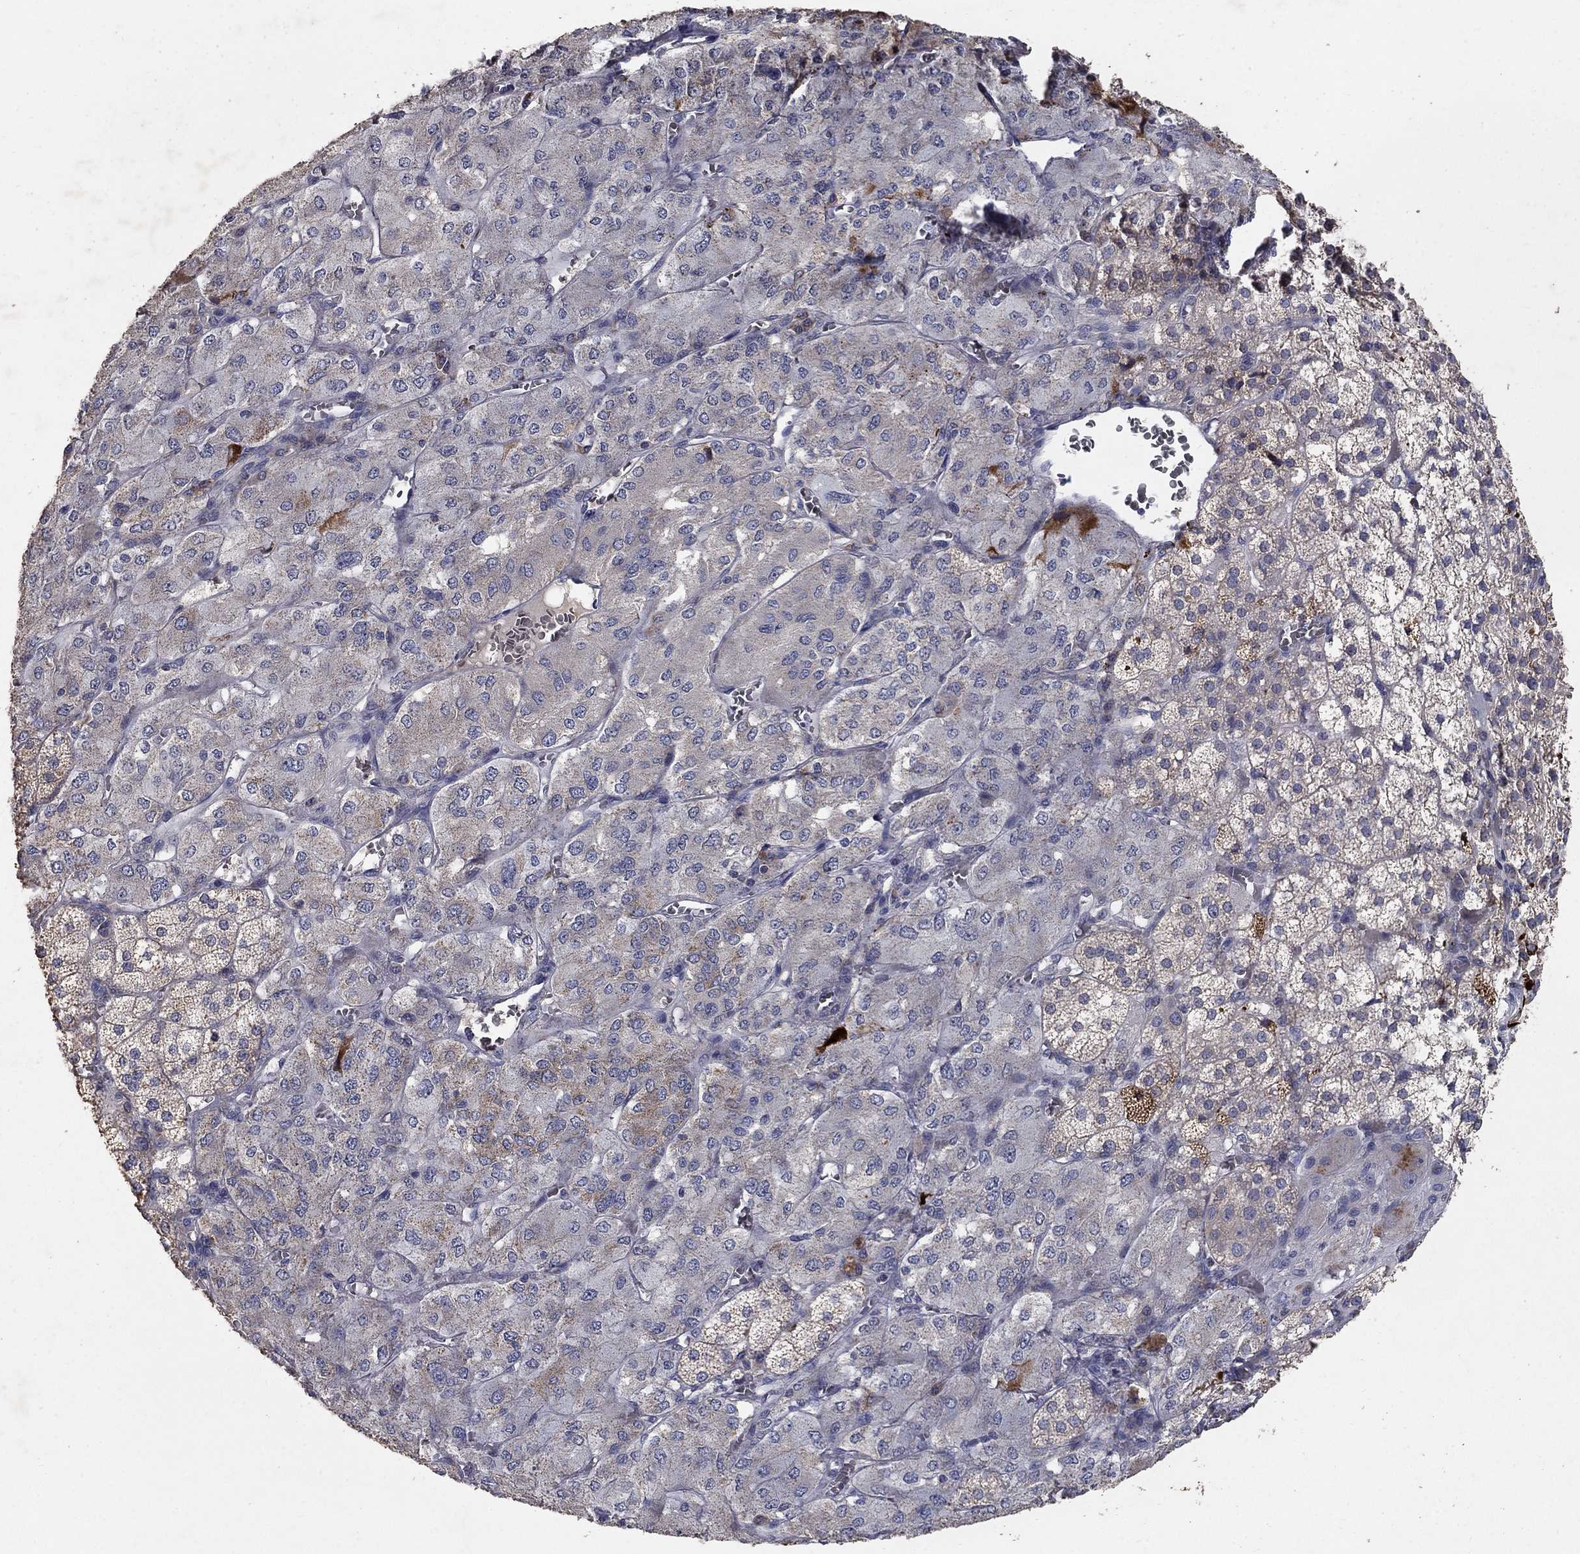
{"staining": {"intensity": "strong", "quantity": "<25%", "location": "cytoplasmic/membranous"}, "tissue": "adrenal gland", "cell_type": "Glandular cells", "image_type": "normal", "snomed": [{"axis": "morphology", "description": "Normal tissue, NOS"}, {"axis": "topography", "description": "Adrenal gland"}], "caption": "Glandular cells display medium levels of strong cytoplasmic/membranous expression in about <25% of cells in benign adrenal gland.", "gene": "GPSM1", "patient": {"sex": "female", "age": 60}}